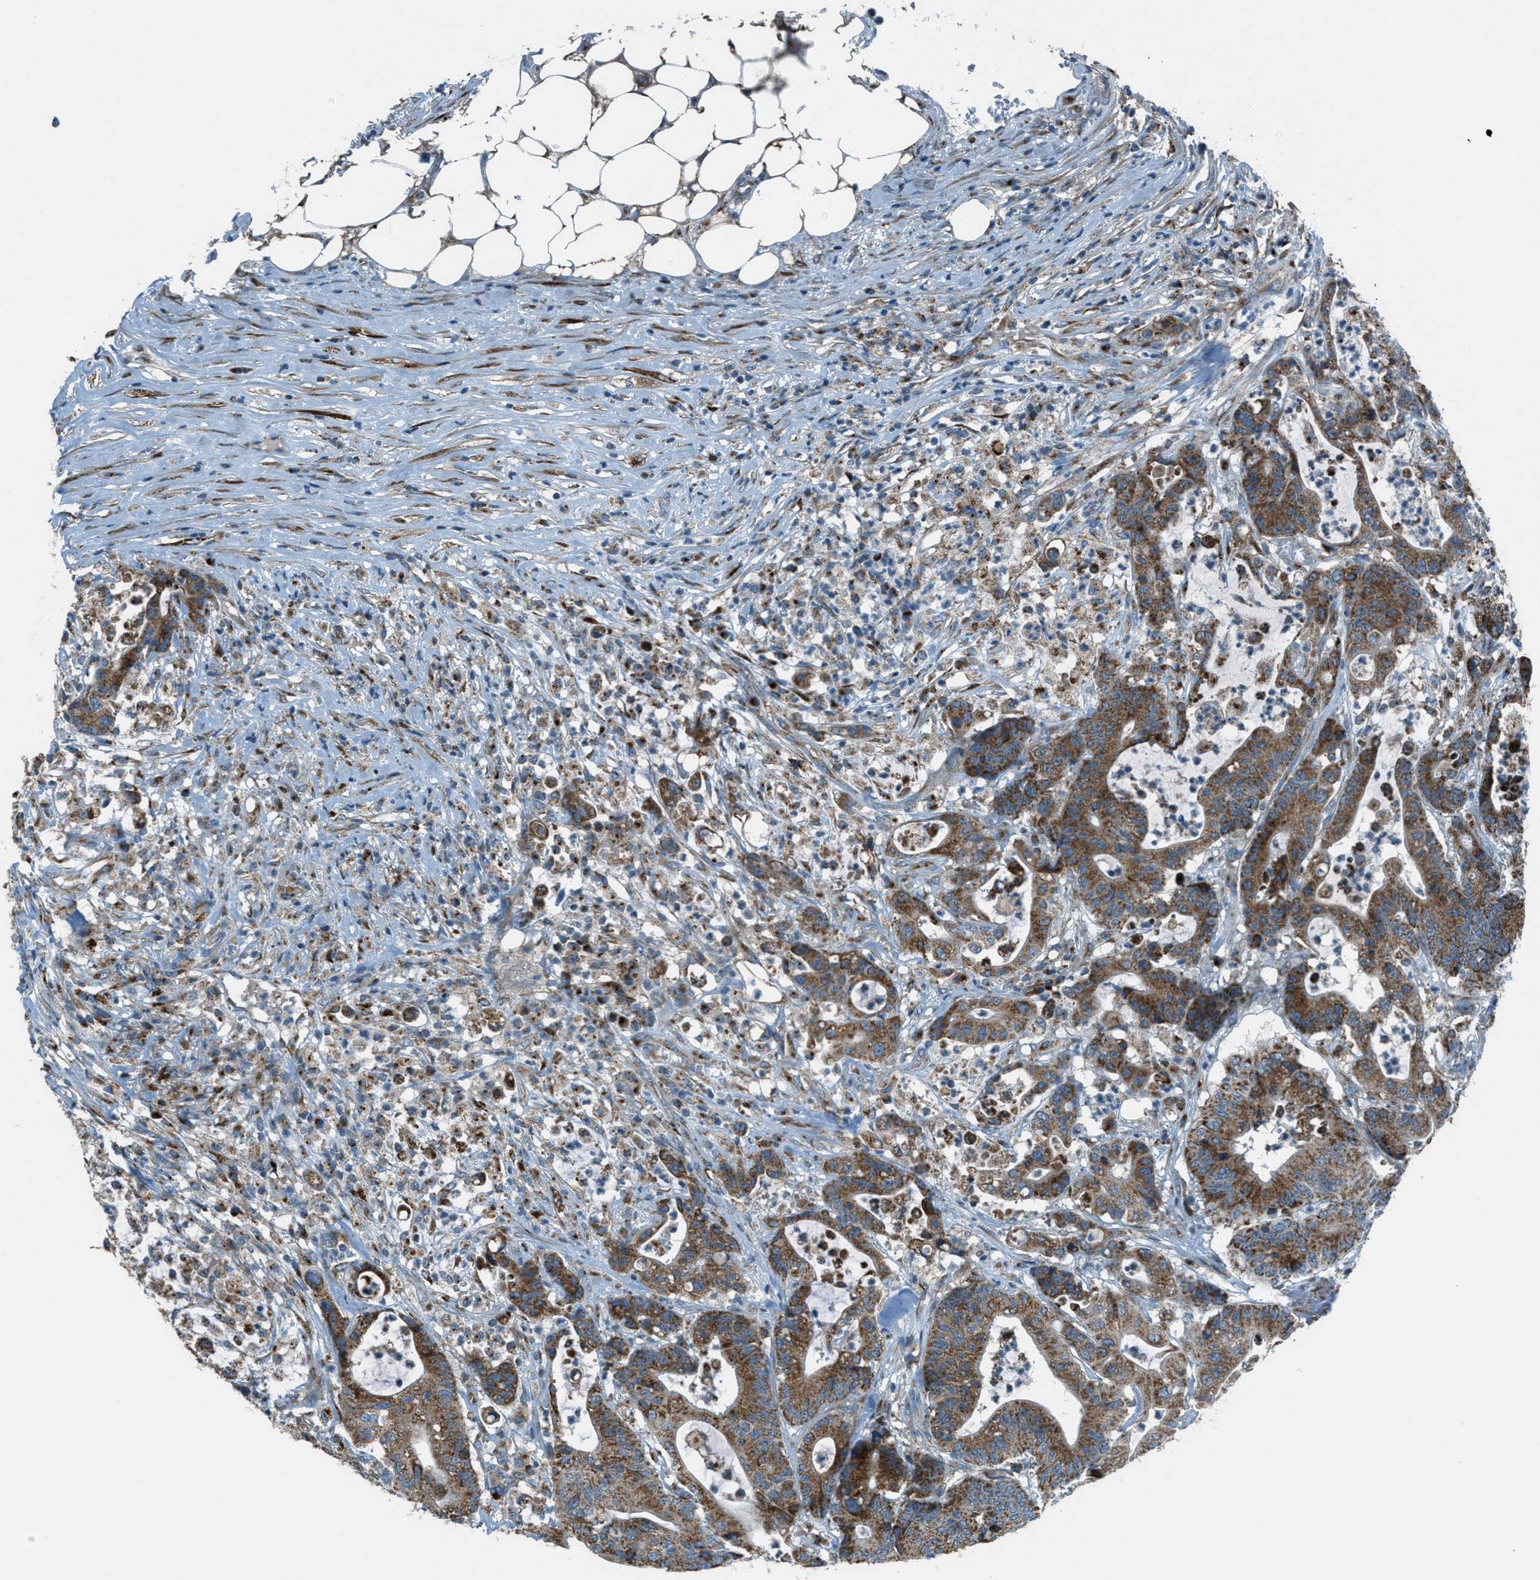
{"staining": {"intensity": "strong", "quantity": ">75%", "location": "cytoplasmic/membranous"}, "tissue": "colorectal cancer", "cell_type": "Tumor cells", "image_type": "cancer", "snomed": [{"axis": "morphology", "description": "Adenocarcinoma, NOS"}, {"axis": "topography", "description": "Colon"}], "caption": "Colorectal cancer stained with DAB (3,3'-diaminobenzidine) immunohistochemistry (IHC) exhibits high levels of strong cytoplasmic/membranous positivity in approximately >75% of tumor cells.", "gene": "BCKDK", "patient": {"sex": "female", "age": 84}}